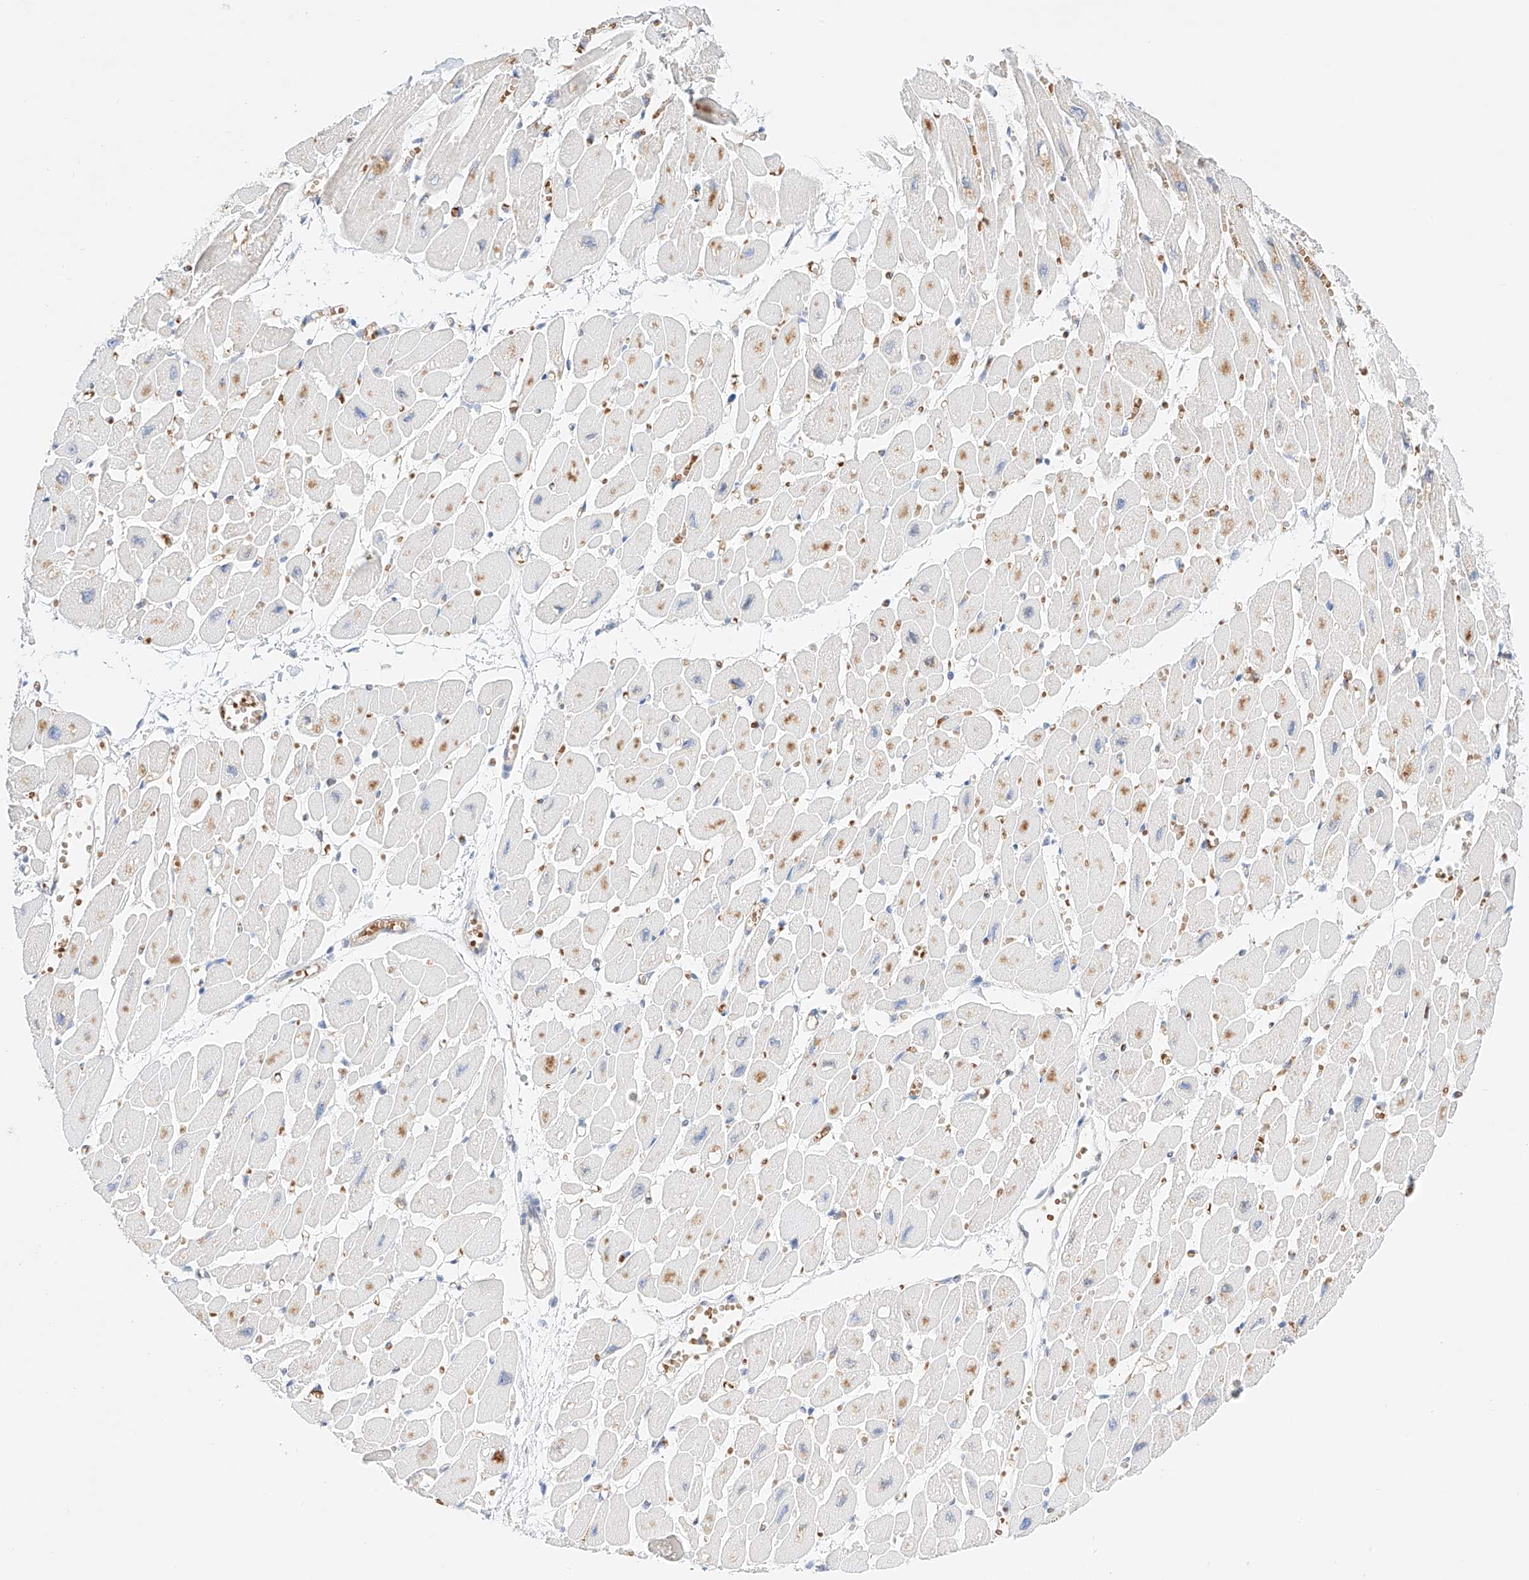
{"staining": {"intensity": "negative", "quantity": "none", "location": "none"}, "tissue": "heart muscle", "cell_type": "Cardiomyocytes", "image_type": "normal", "snomed": [{"axis": "morphology", "description": "Normal tissue, NOS"}, {"axis": "topography", "description": "Heart"}], "caption": "Immunohistochemistry of normal heart muscle exhibits no staining in cardiomyocytes. (IHC, brightfield microscopy, high magnification).", "gene": "APIP", "patient": {"sex": "female", "age": 54}}